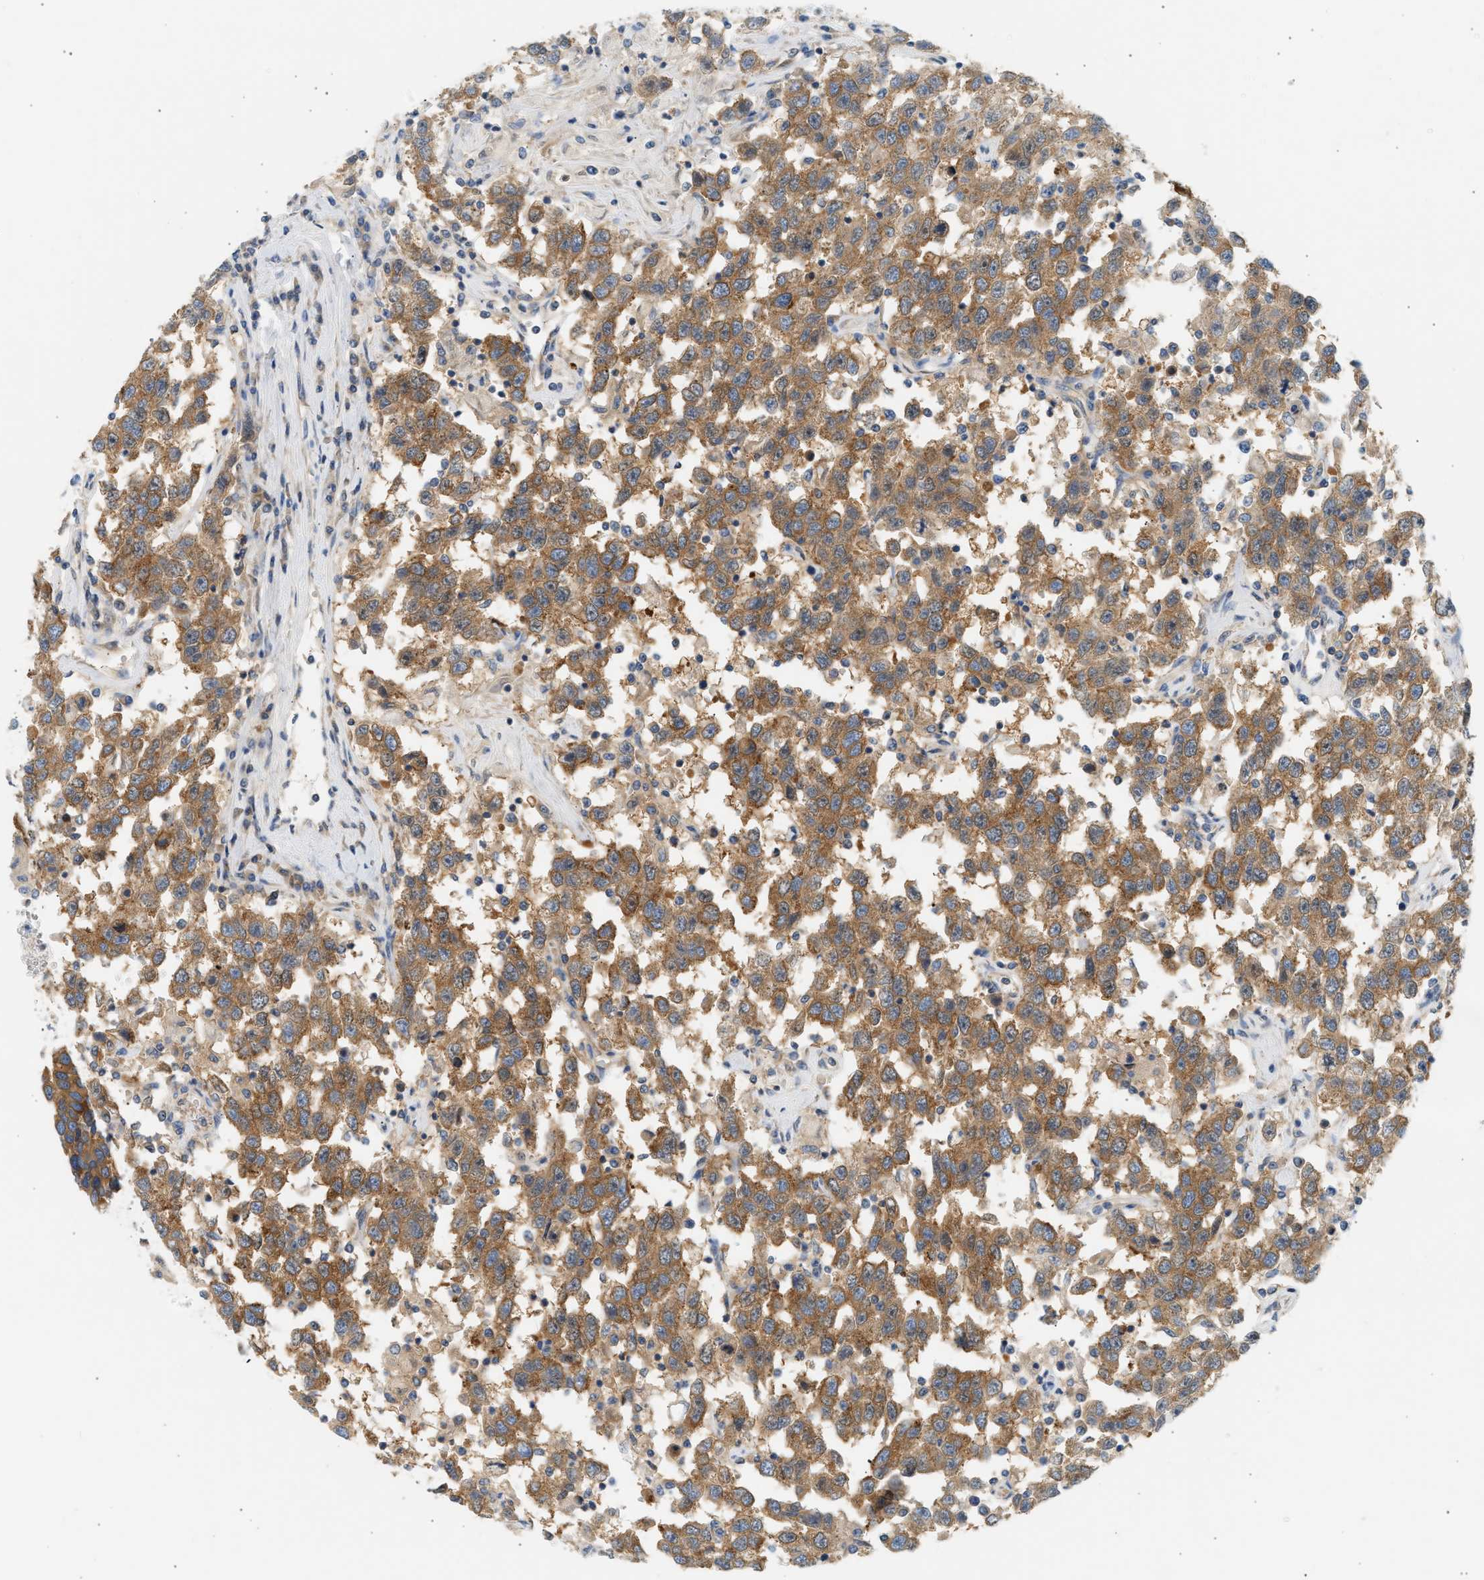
{"staining": {"intensity": "moderate", "quantity": ">75%", "location": "cytoplasmic/membranous"}, "tissue": "testis cancer", "cell_type": "Tumor cells", "image_type": "cancer", "snomed": [{"axis": "morphology", "description": "Seminoma, NOS"}, {"axis": "topography", "description": "Testis"}], "caption": "This is a micrograph of immunohistochemistry (IHC) staining of testis cancer (seminoma), which shows moderate staining in the cytoplasmic/membranous of tumor cells.", "gene": "PAFAH1B1", "patient": {"sex": "male", "age": 41}}